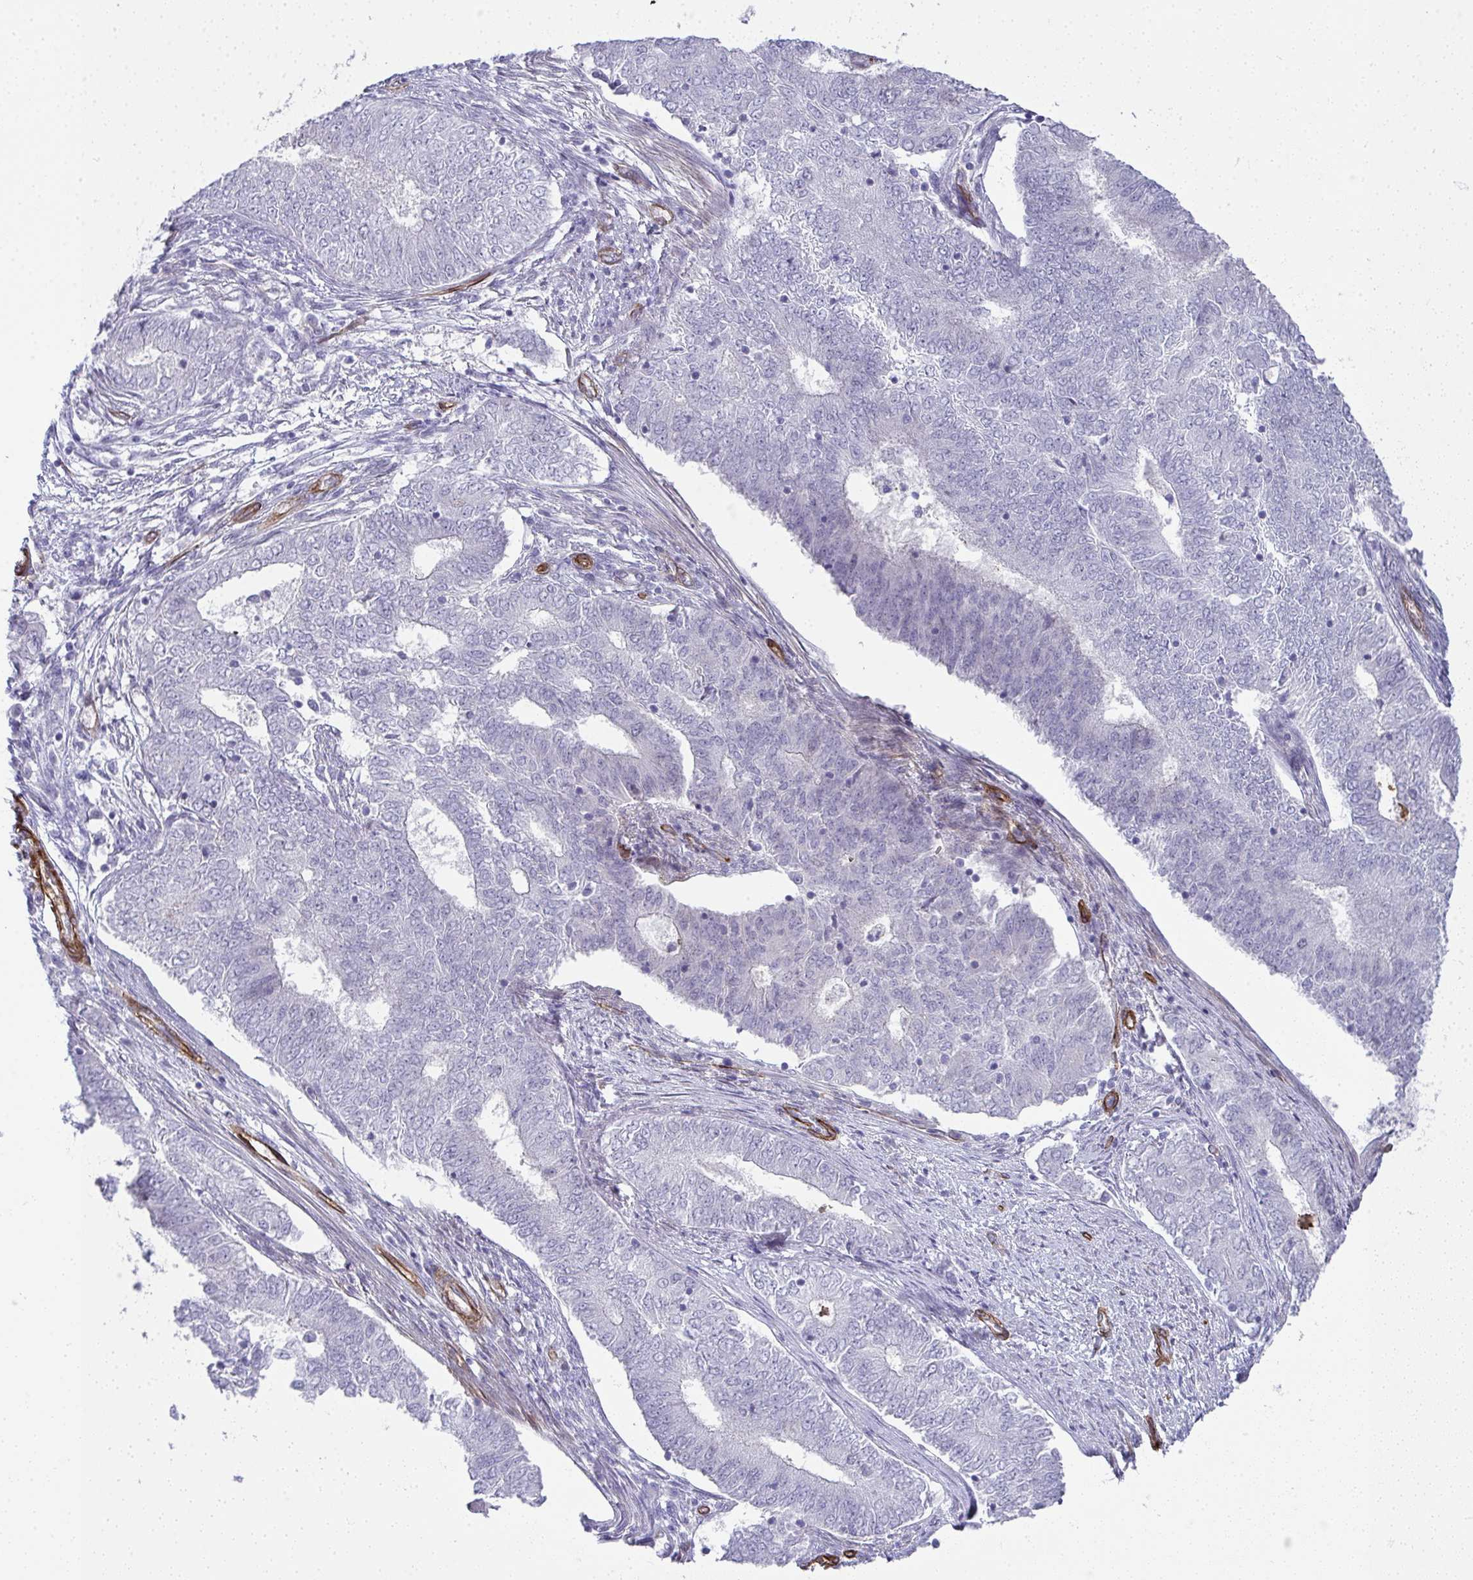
{"staining": {"intensity": "negative", "quantity": "none", "location": "none"}, "tissue": "endometrial cancer", "cell_type": "Tumor cells", "image_type": "cancer", "snomed": [{"axis": "morphology", "description": "Adenocarcinoma, NOS"}, {"axis": "topography", "description": "Endometrium"}], "caption": "There is no significant positivity in tumor cells of adenocarcinoma (endometrial).", "gene": "UBE2S", "patient": {"sex": "female", "age": 62}}